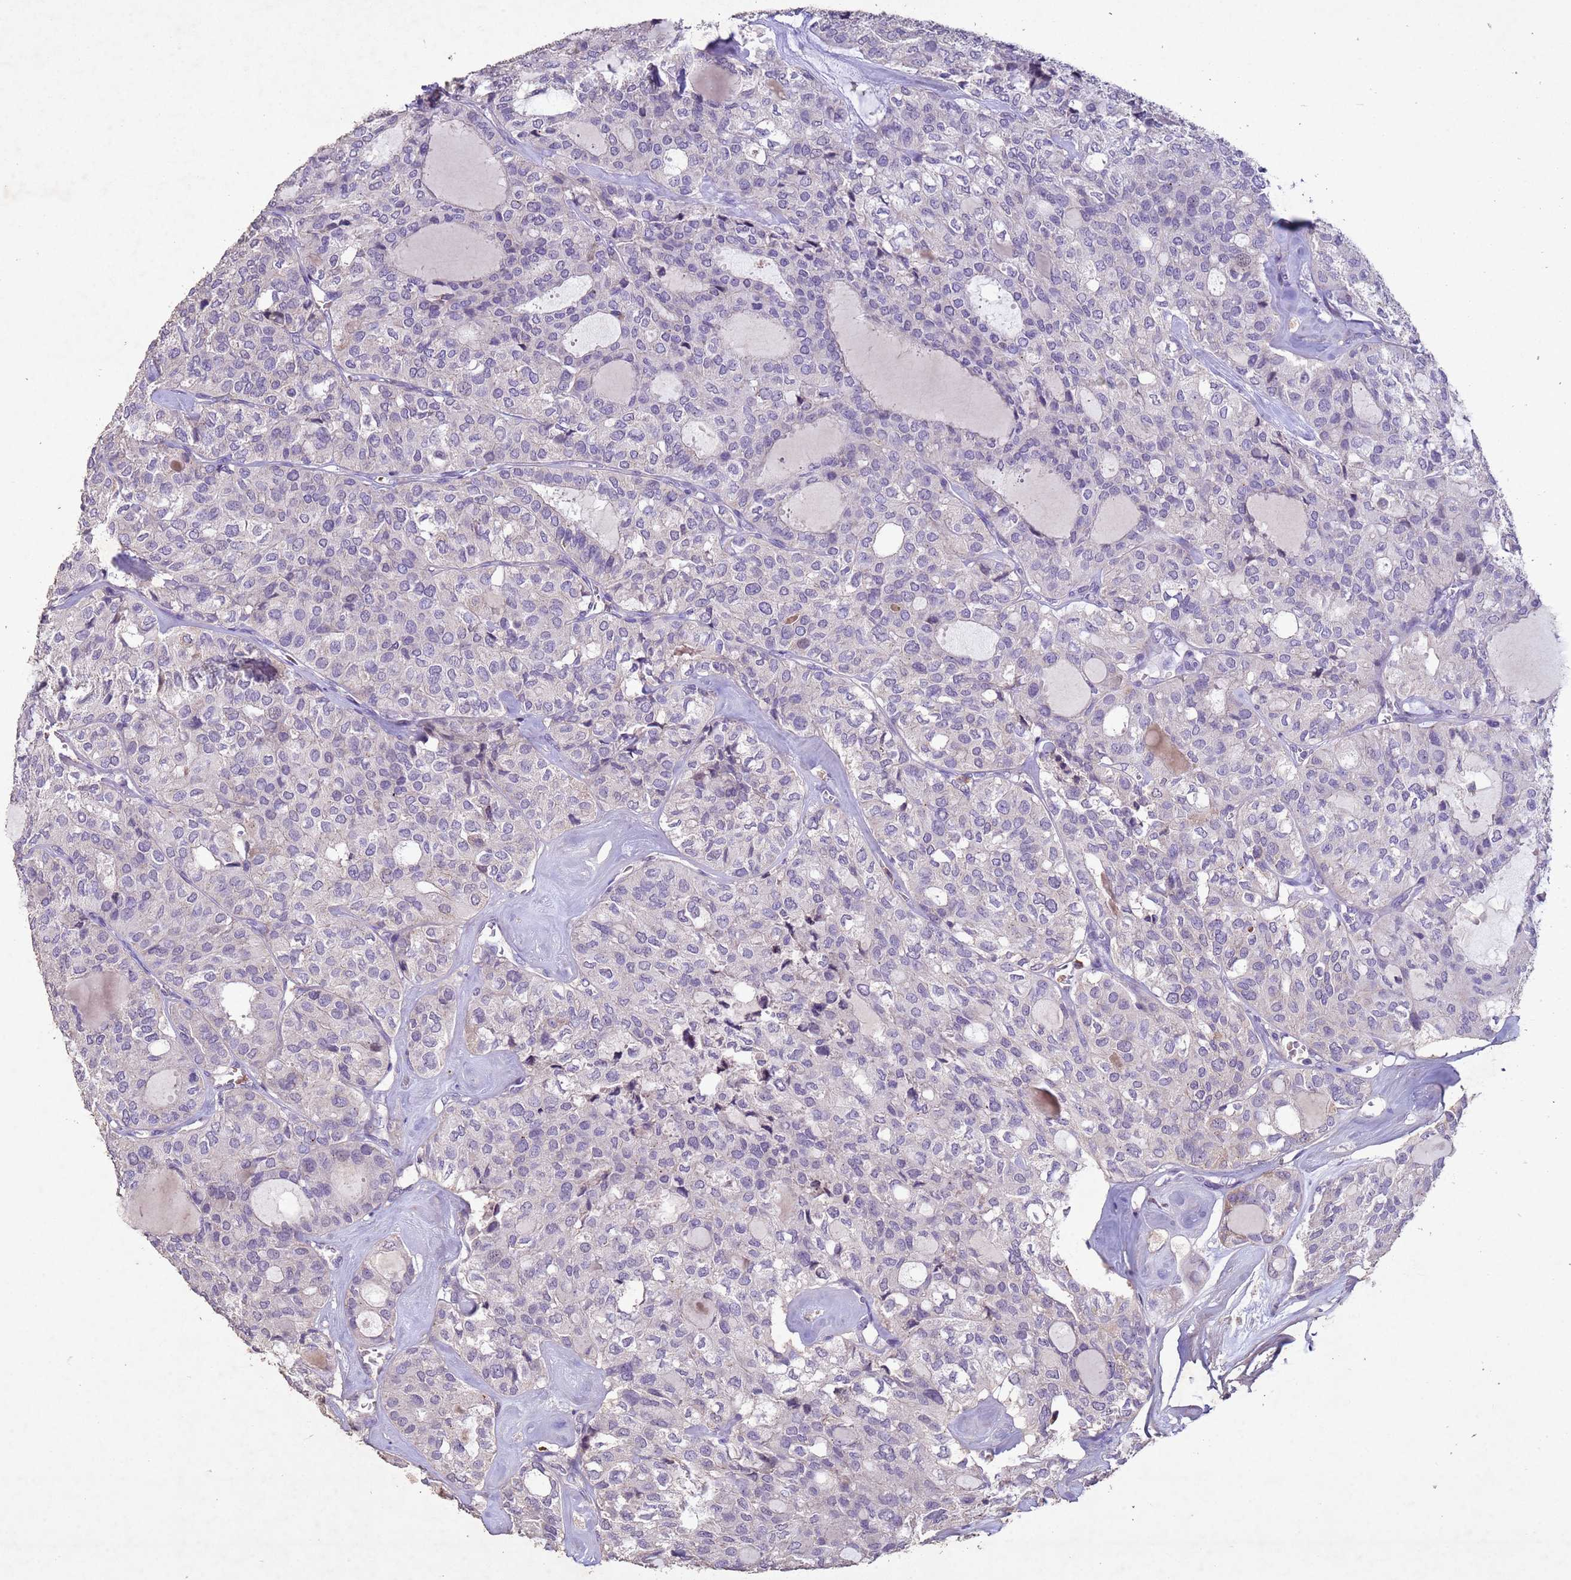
{"staining": {"intensity": "negative", "quantity": "none", "location": "none"}, "tissue": "thyroid cancer", "cell_type": "Tumor cells", "image_type": "cancer", "snomed": [{"axis": "morphology", "description": "Follicular adenoma carcinoma, NOS"}, {"axis": "topography", "description": "Thyroid gland"}], "caption": "This is an IHC micrograph of thyroid cancer (follicular adenoma carcinoma). There is no staining in tumor cells.", "gene": "NLRP11", "patient": {"sex": "male", "age": 75}}